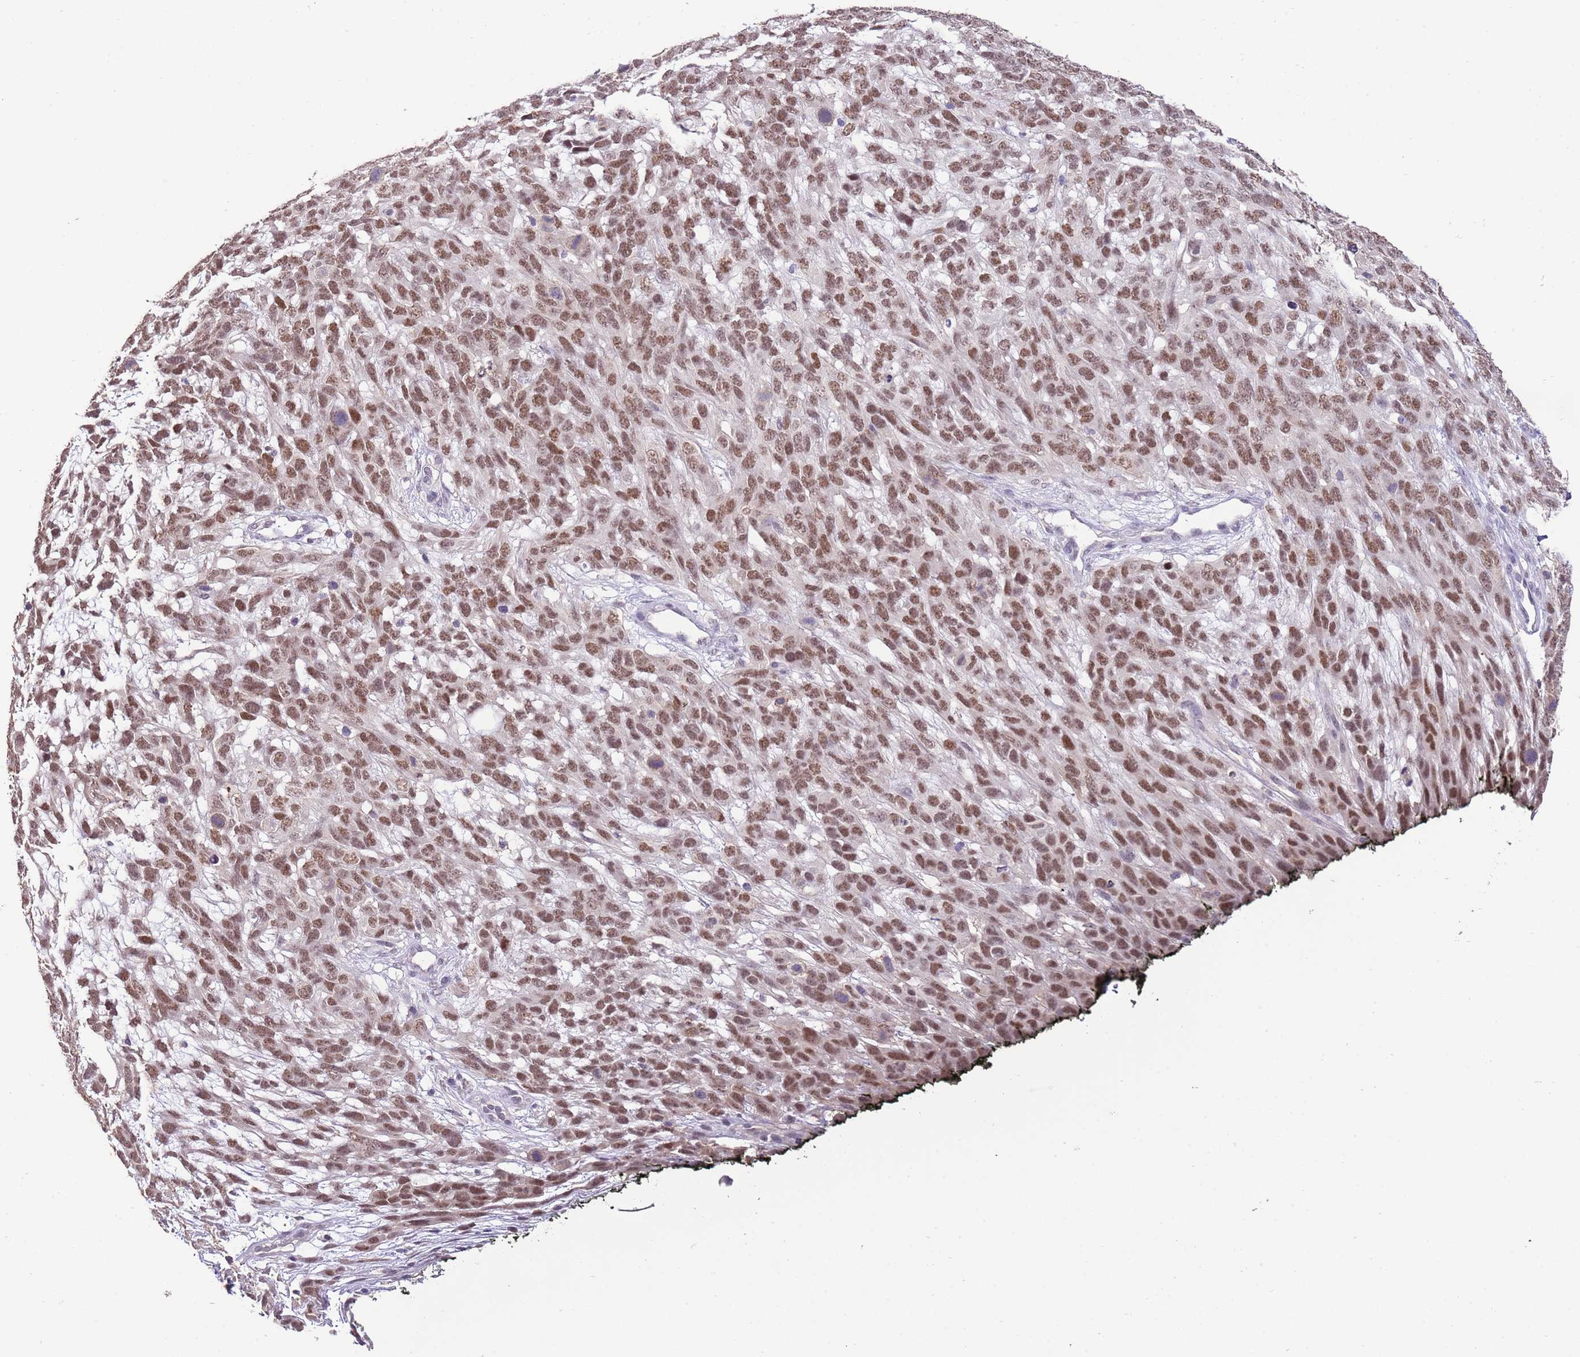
{"staining": {"intensity": "moderate", "quantity": ">75%", "location": "nuclear"}, "tissue": "melanoma", "cell_type": "Tumor cells", "image_type": "cancer", "snomed": [{"axis": "morphology", "description": "Normal morphology"}, {"axis": "morphology", "description": "Malignant melanoma, NOS"}, {"axis": "topography", "description": "Skin"}], "caption": "Protein staining shows moderate nuclear positivity in about >75% of tumor cells in malignant melanoma. (DAB IHC, brown staining for protein, blue staining for nuclei).", "gene": "IZUMO4", "patient": {"sex": "female", "age": 72}}